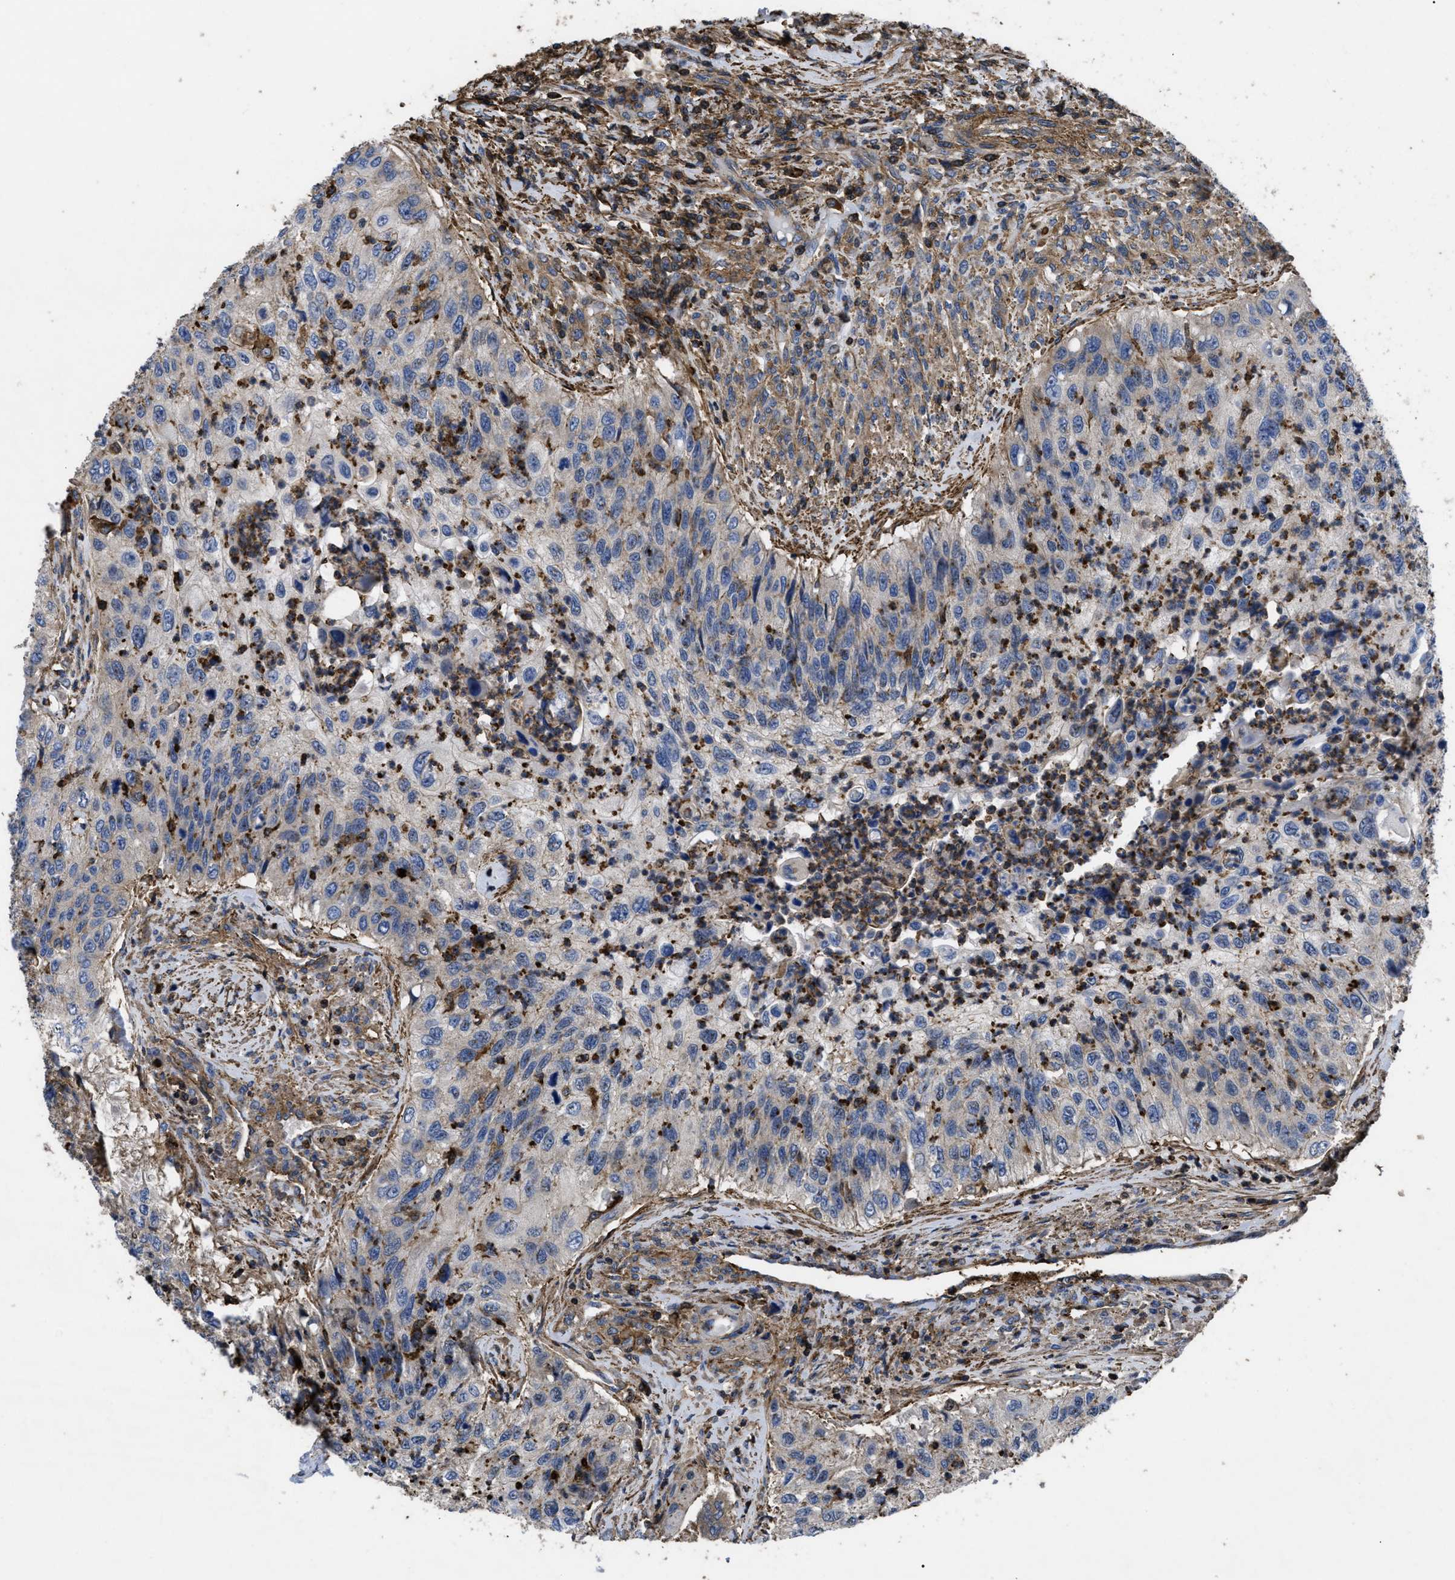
{"staining": {"intensity": "weak", "quantity": "<25%", "location": "cytoplasmic/membranous"}, "tissue": "urothelial cancer", "cell_type": "Tumor cells", "image_type": "cancer", "snomed": [{"axis": "morphology", "description": "Urothelial carcinoma, High grade"}, {"axis": "topography", "description": "Urinary bladder"}], "caption": "Immunohistochemistry (IHC) photomicrograph of urothelial cancer stained for a protein (brown), which exhibits no positivity in tumor cells.", "gene": "SCUBE2", "patient": {"sex": "female", "age": 60}}